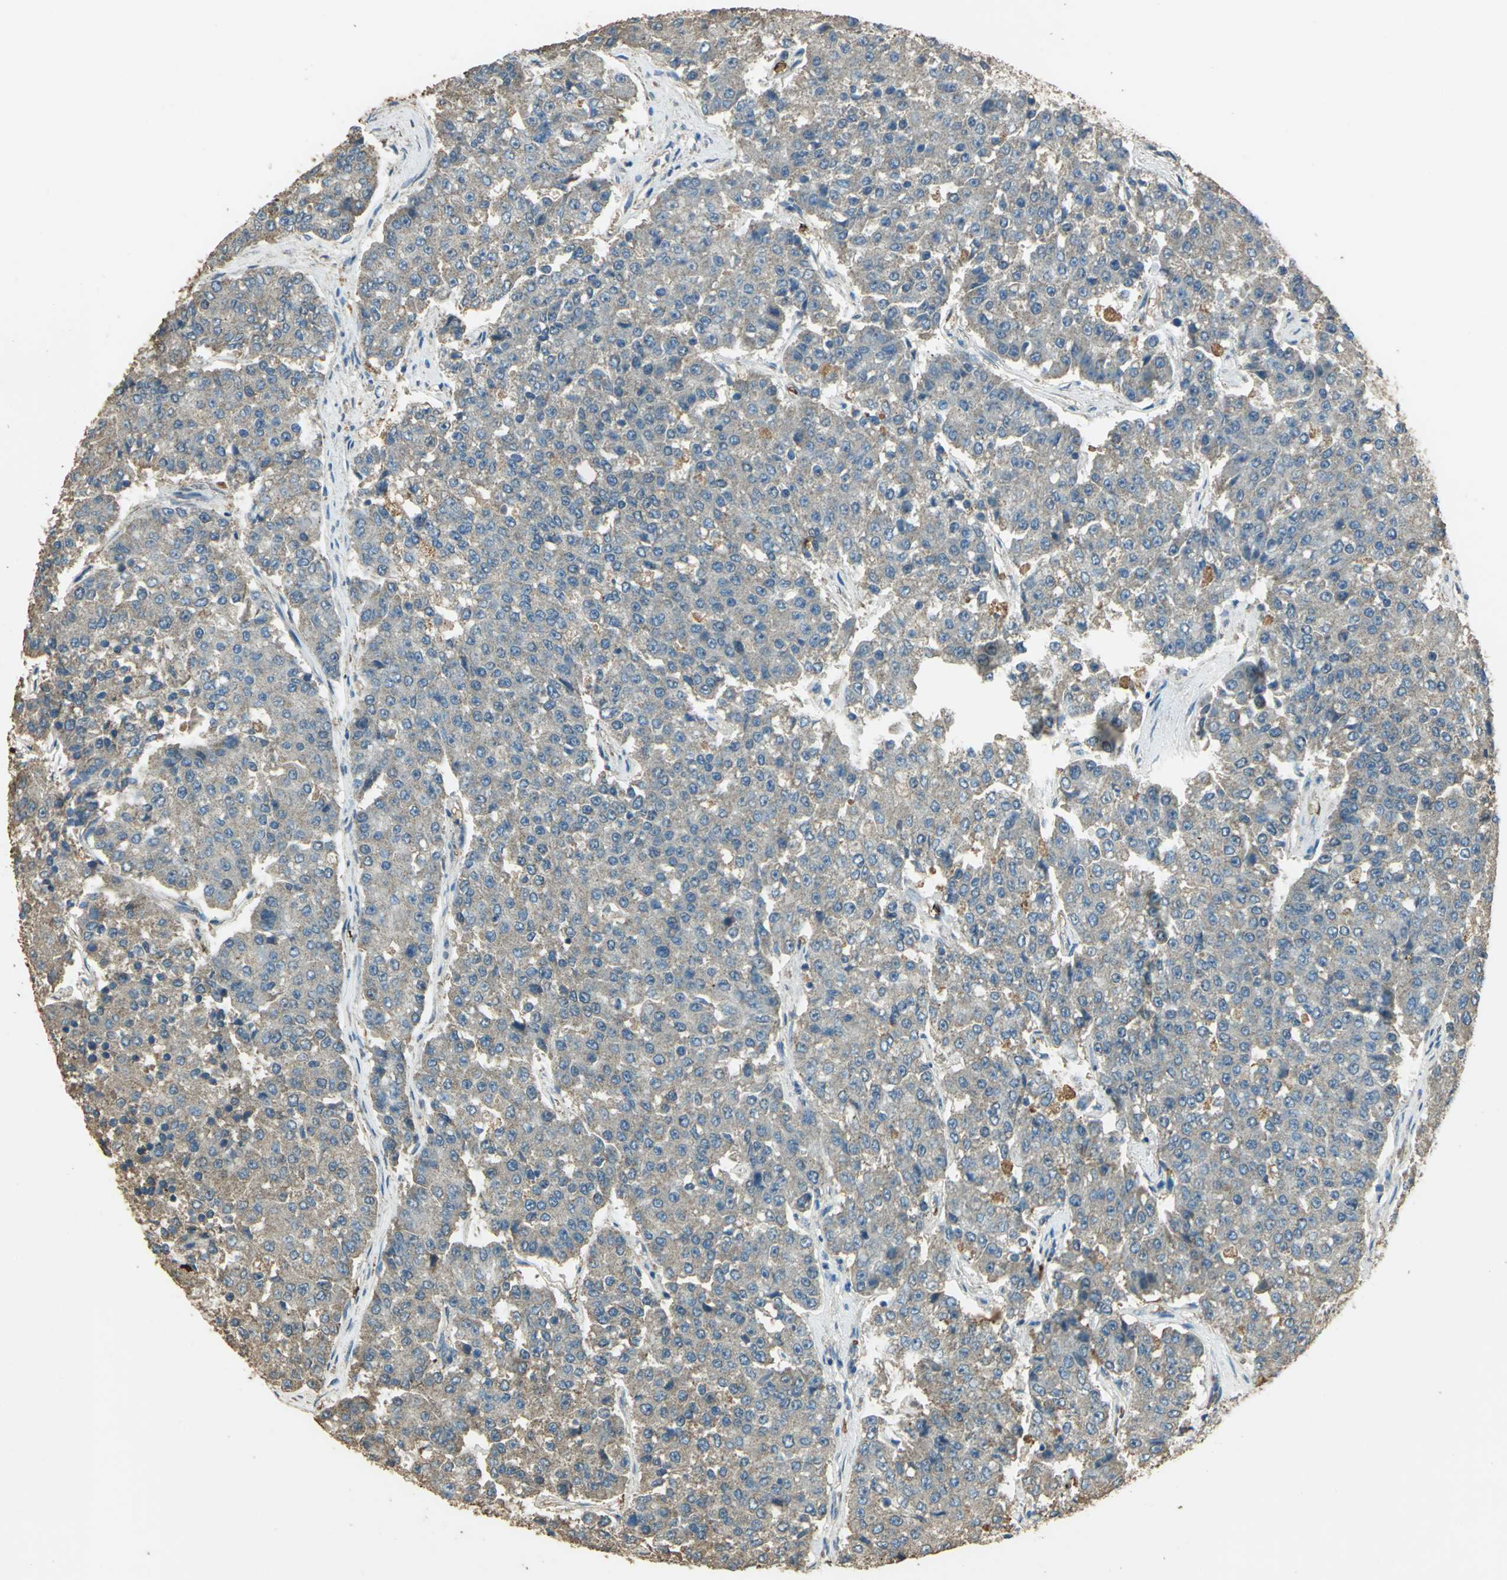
{"staining": {"intensity": "weak", "quantity": "25%-75%", "location": "cytoplasmic/membranous"}, "tissue": "pancreatic cancer", "cell_type": "Tumor cells", "image_type": "cancer", "snomed": [{"axis": "morphology", "description": "Adenocarcinoma, NOS"}, {"axis": "topography", "description": "Pancreas"}], "caption": "A low amount of weak cytoplasmic/membranous staining is identified in about 25%-75% of tumor cells in pancreatic adenocarcinoma tissue.", "gene": "TRAPPC2", "patient": {"sex": "male", "age": 50}}